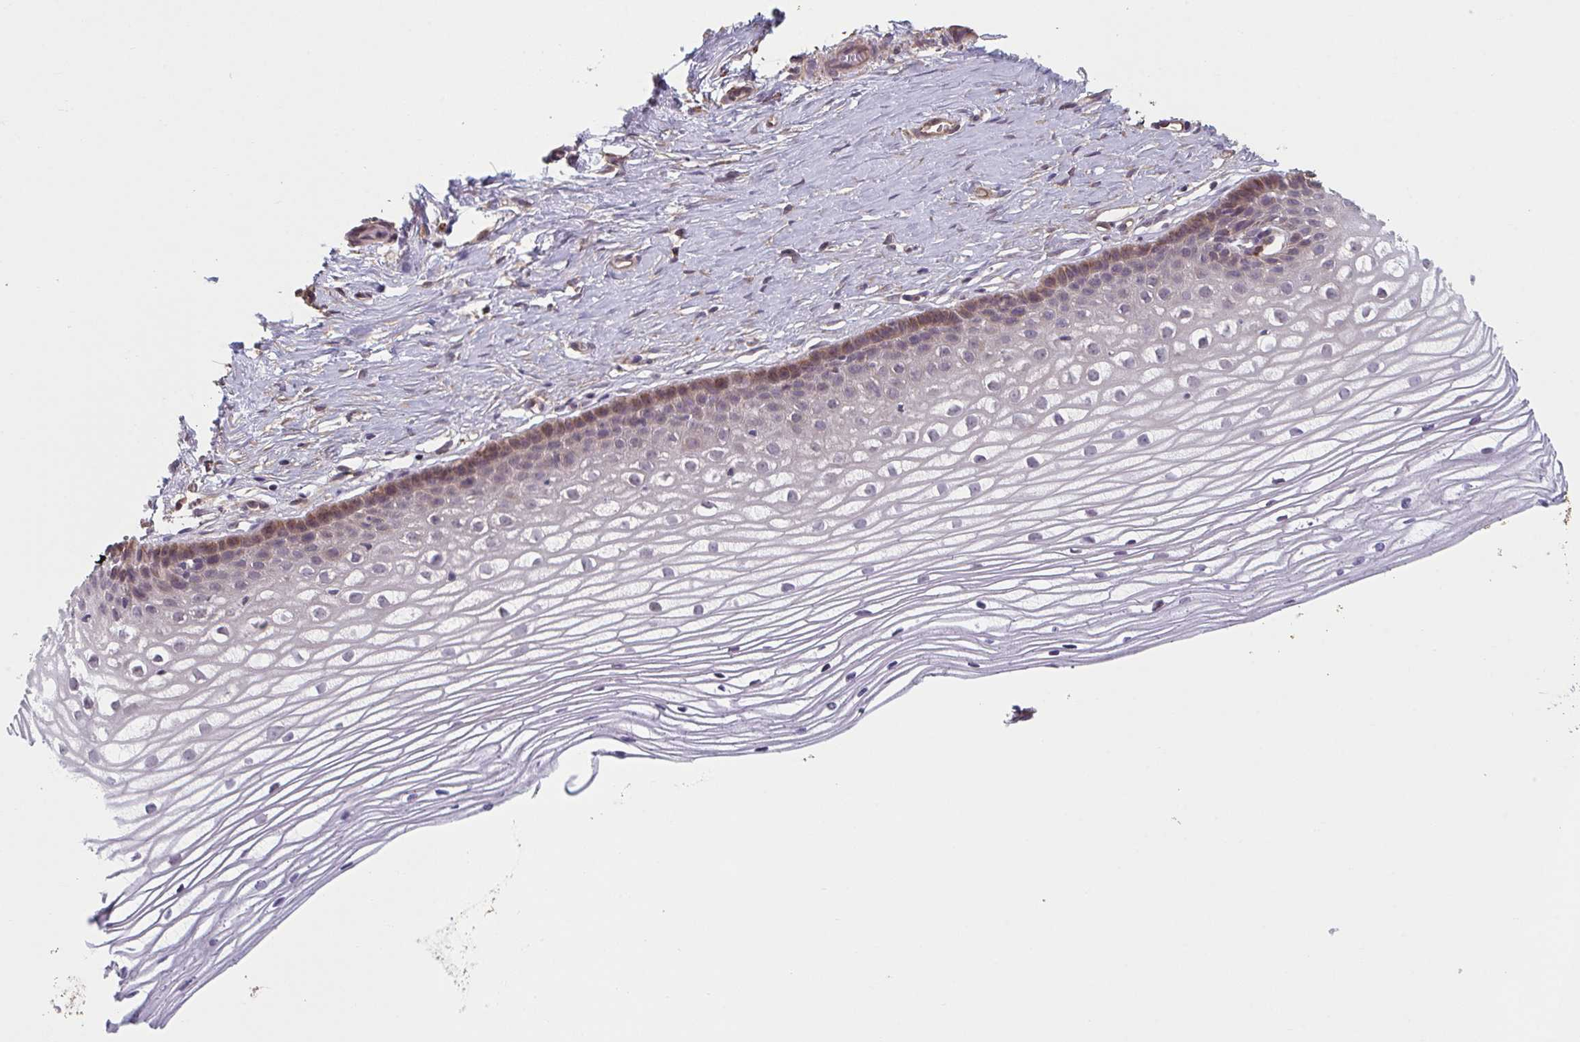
{"staining": {"intensity": "moderate", "quantity": "25%-75%", "location": "cytoplasmic/membranous"}, "tissue": "cervix", "cell_type": "Squamous epithelial cells", "image_type": "normal", "snomed": [{"axis": "morphology", "description": "Normal tissue, NOS"}, {"axis": "topography", "description": "Cervix"}], "caption": "A brown stain shows moderate cytoplasmic/membranous expression of a protein in squamous epithelial cells of normal human cervix. Ihc stains the protein of interest in brown and the nuclei are stained blue.", "gene": "TNFSF10", "patient": {"sex": "female", "age": 40}}